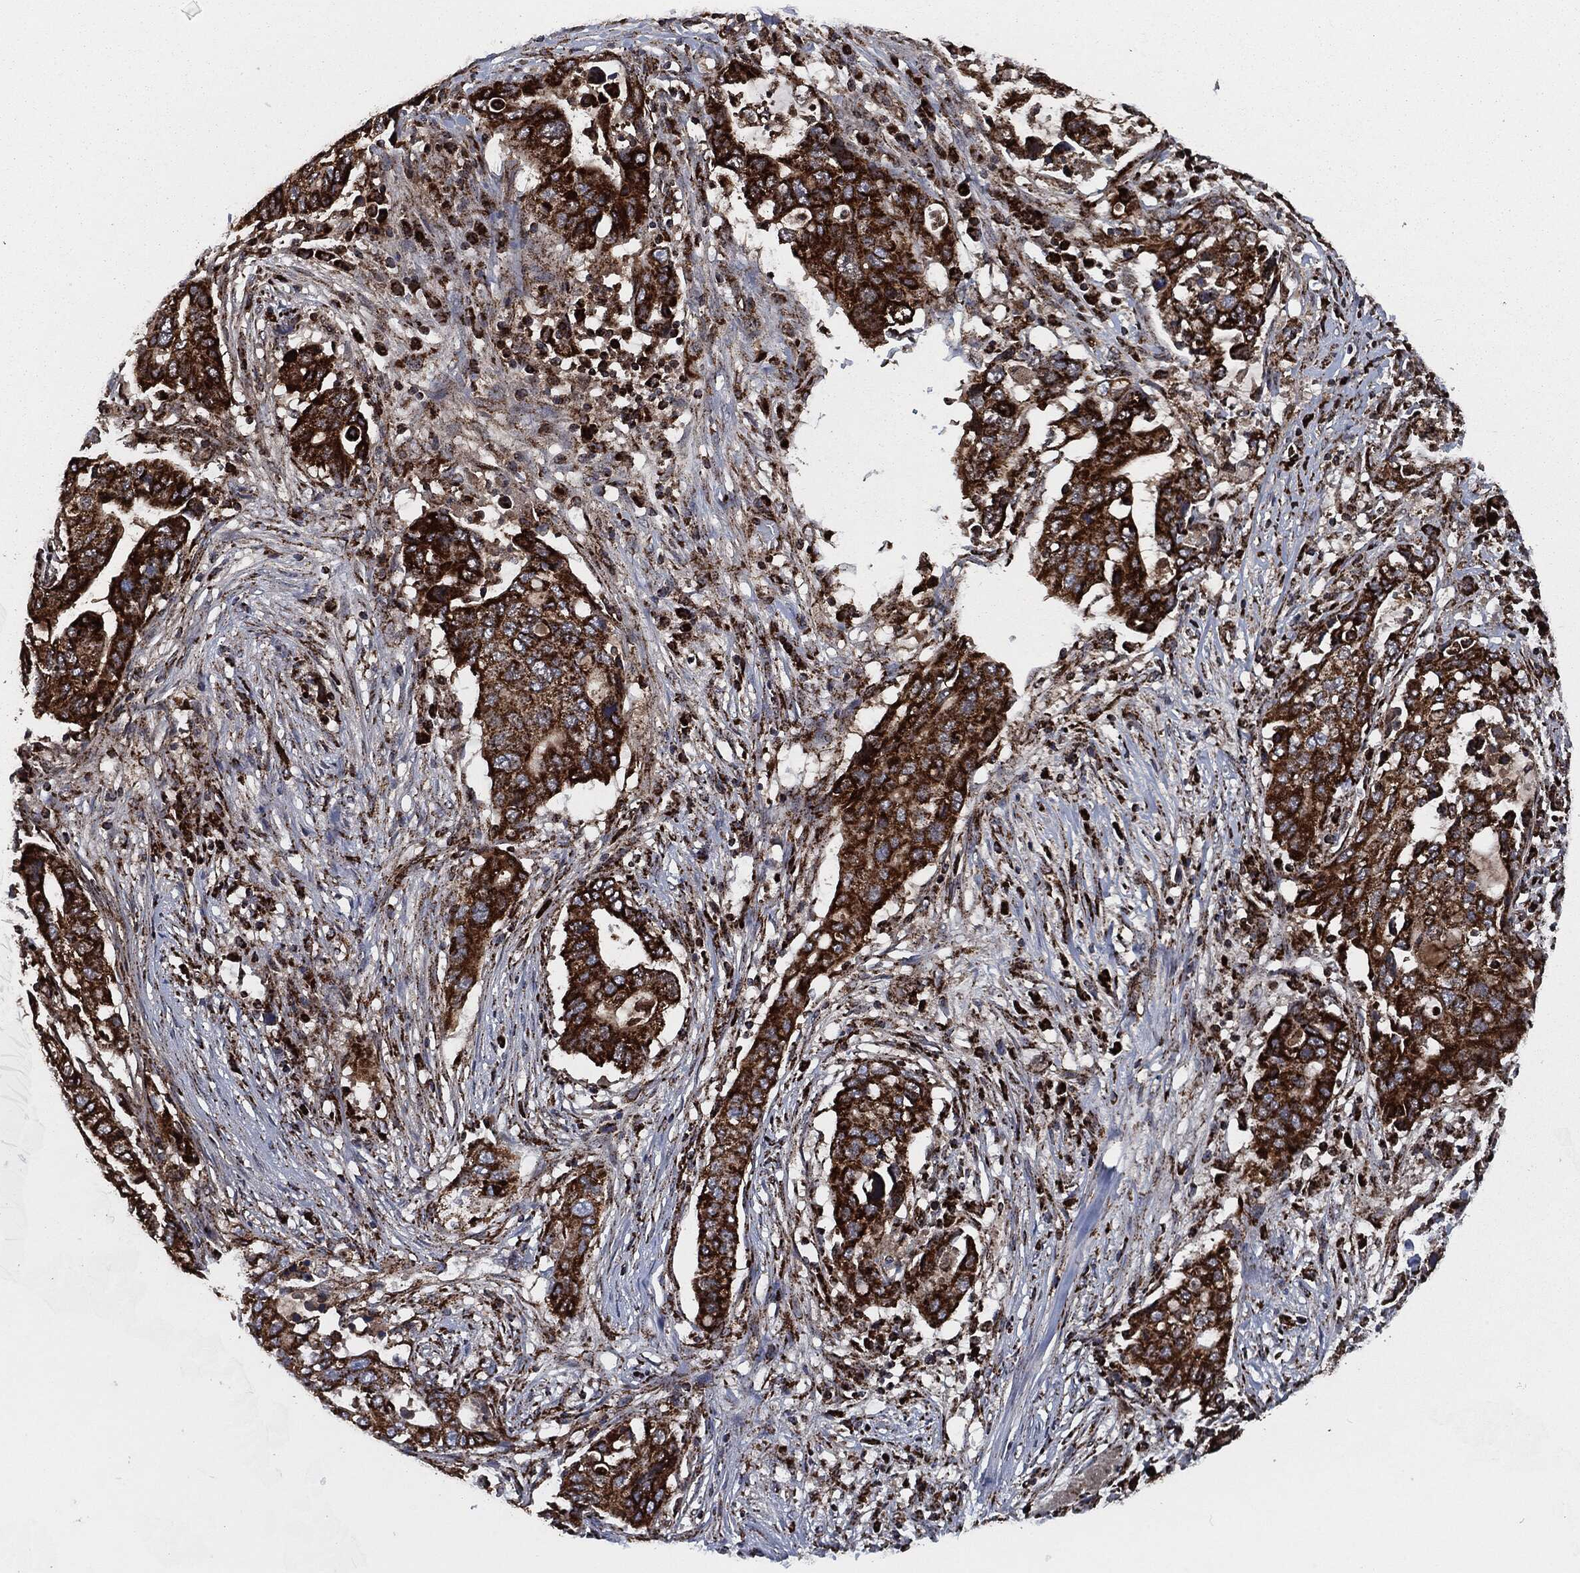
{"staining": {"intensity": "strong", "quantity": ">75%", "location": "cytoplasmic/membranous"}, "tissue": "stomach cancer", "cell_type": "Tumor cells", "image_type": "cancer", "snomed": [{"axis": "morphology", "description": "Adenocarcinoma, NOS"}, {"axis": "topography", "description": "Stomach"}], "caption": "This photomicrograph demonstrates stomach cancer stained with immunohistochemistry (IHC) to label a protein in brown. The cytoplasmic/membranous of tumor cells show strong positivity for the protein. Nuclei are counter-stained blue.", "gene": "FH", "patient": {"sex": "male", "age": 54}}